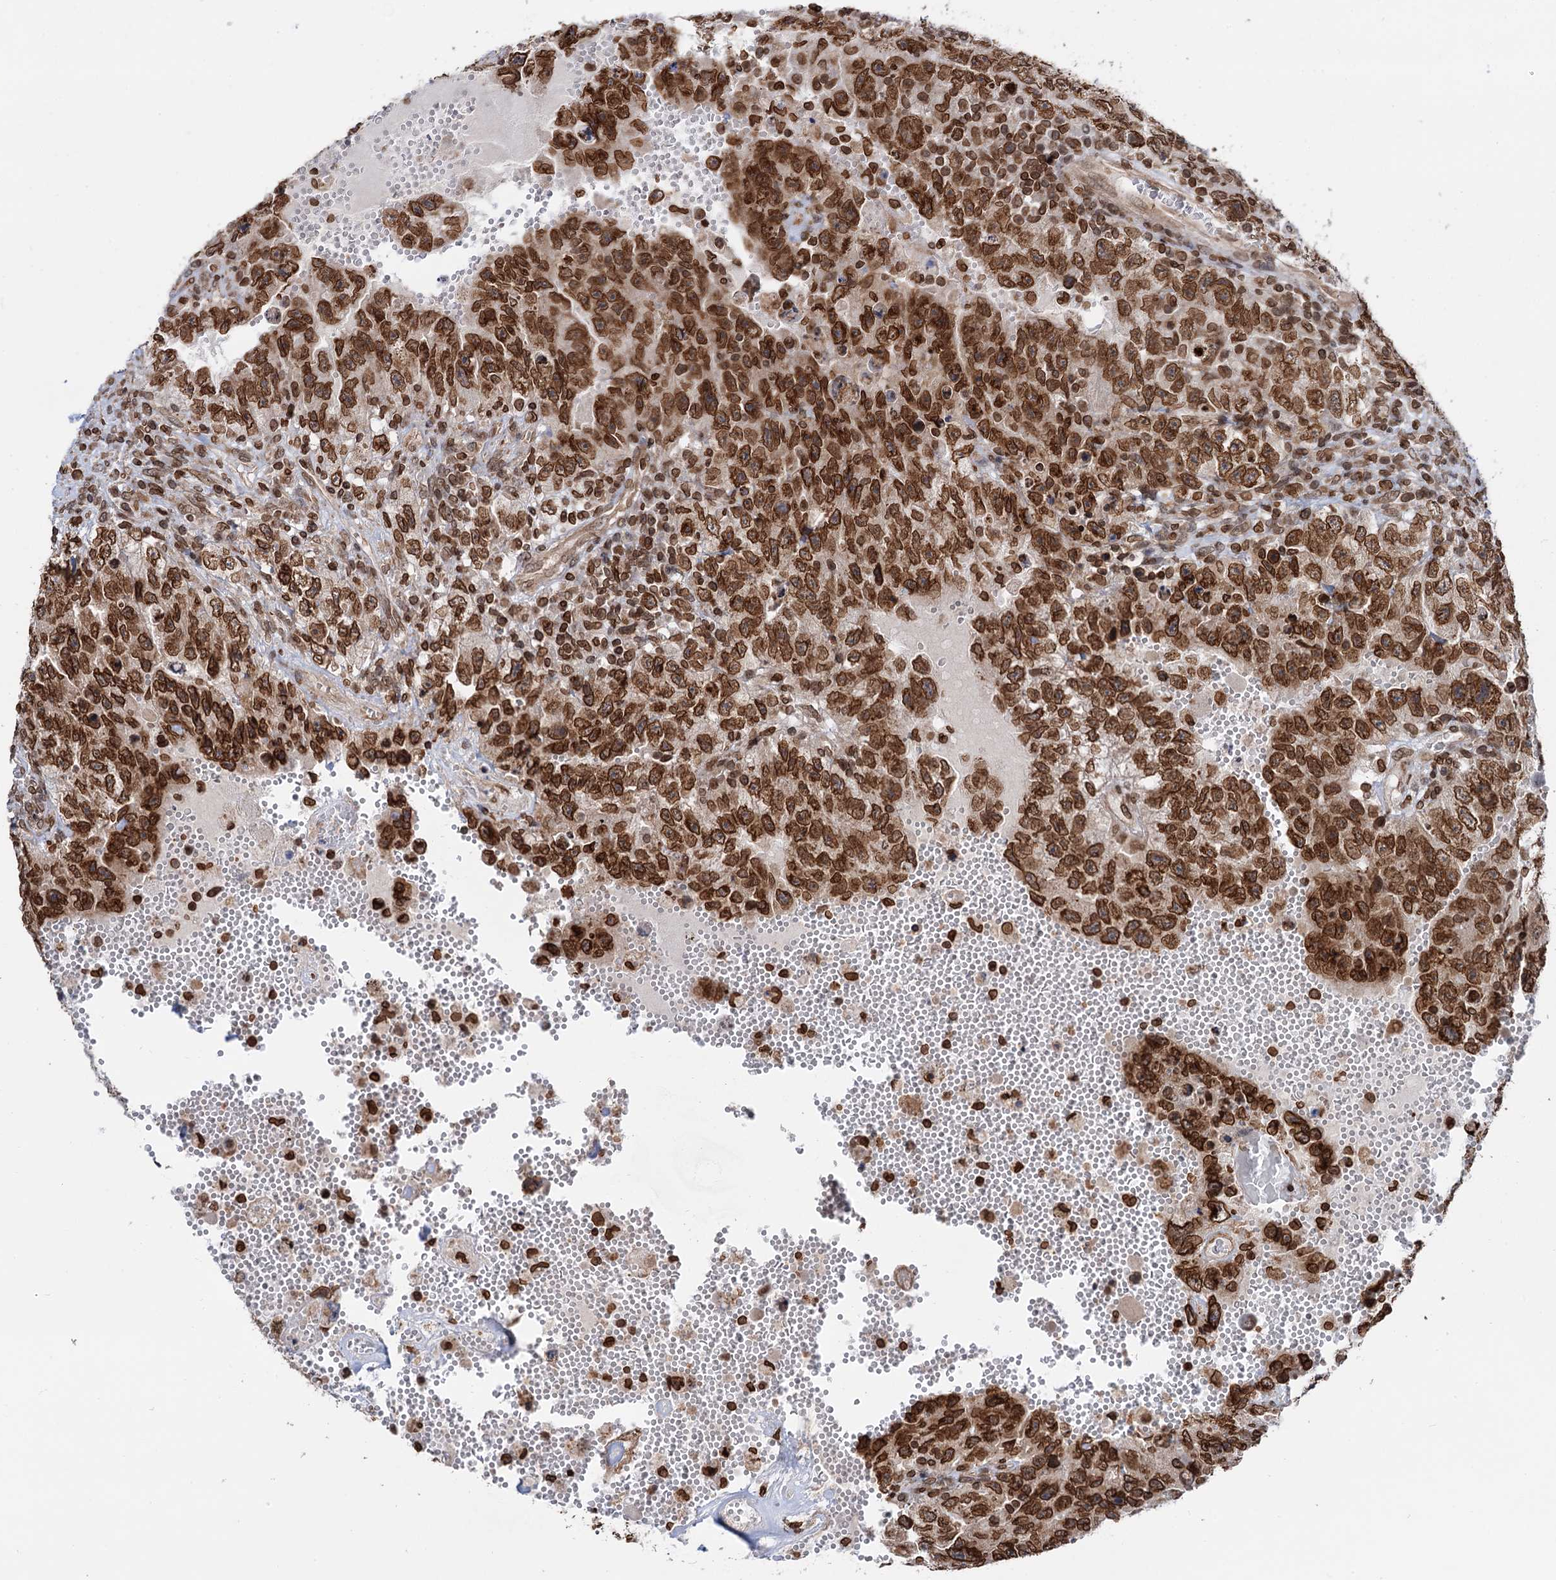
{"staining": {"intensity": "strong", "quantity": ">75%", "location": "nuclear"}, "tissue": "testis cancer", "cell_type": "Tumor cells", "image_type": "cancer", "snomed": [{"axis": "morphology", "description": "Carcinoma, Embryonal, NOS"}, {"axis": "topography", "description": "Testis"}], "caption": "A high-resolution image shows immunohistochemistry staining of embryonal carcinoma (testis), which shows strong nuclear expression in approximately >75% of tumor cells. (brown staining indicates protein expression, while blue staining denotes nuclei).", "gene": "ZC3H13", "patient": {"sex": "male", "age": 26}}